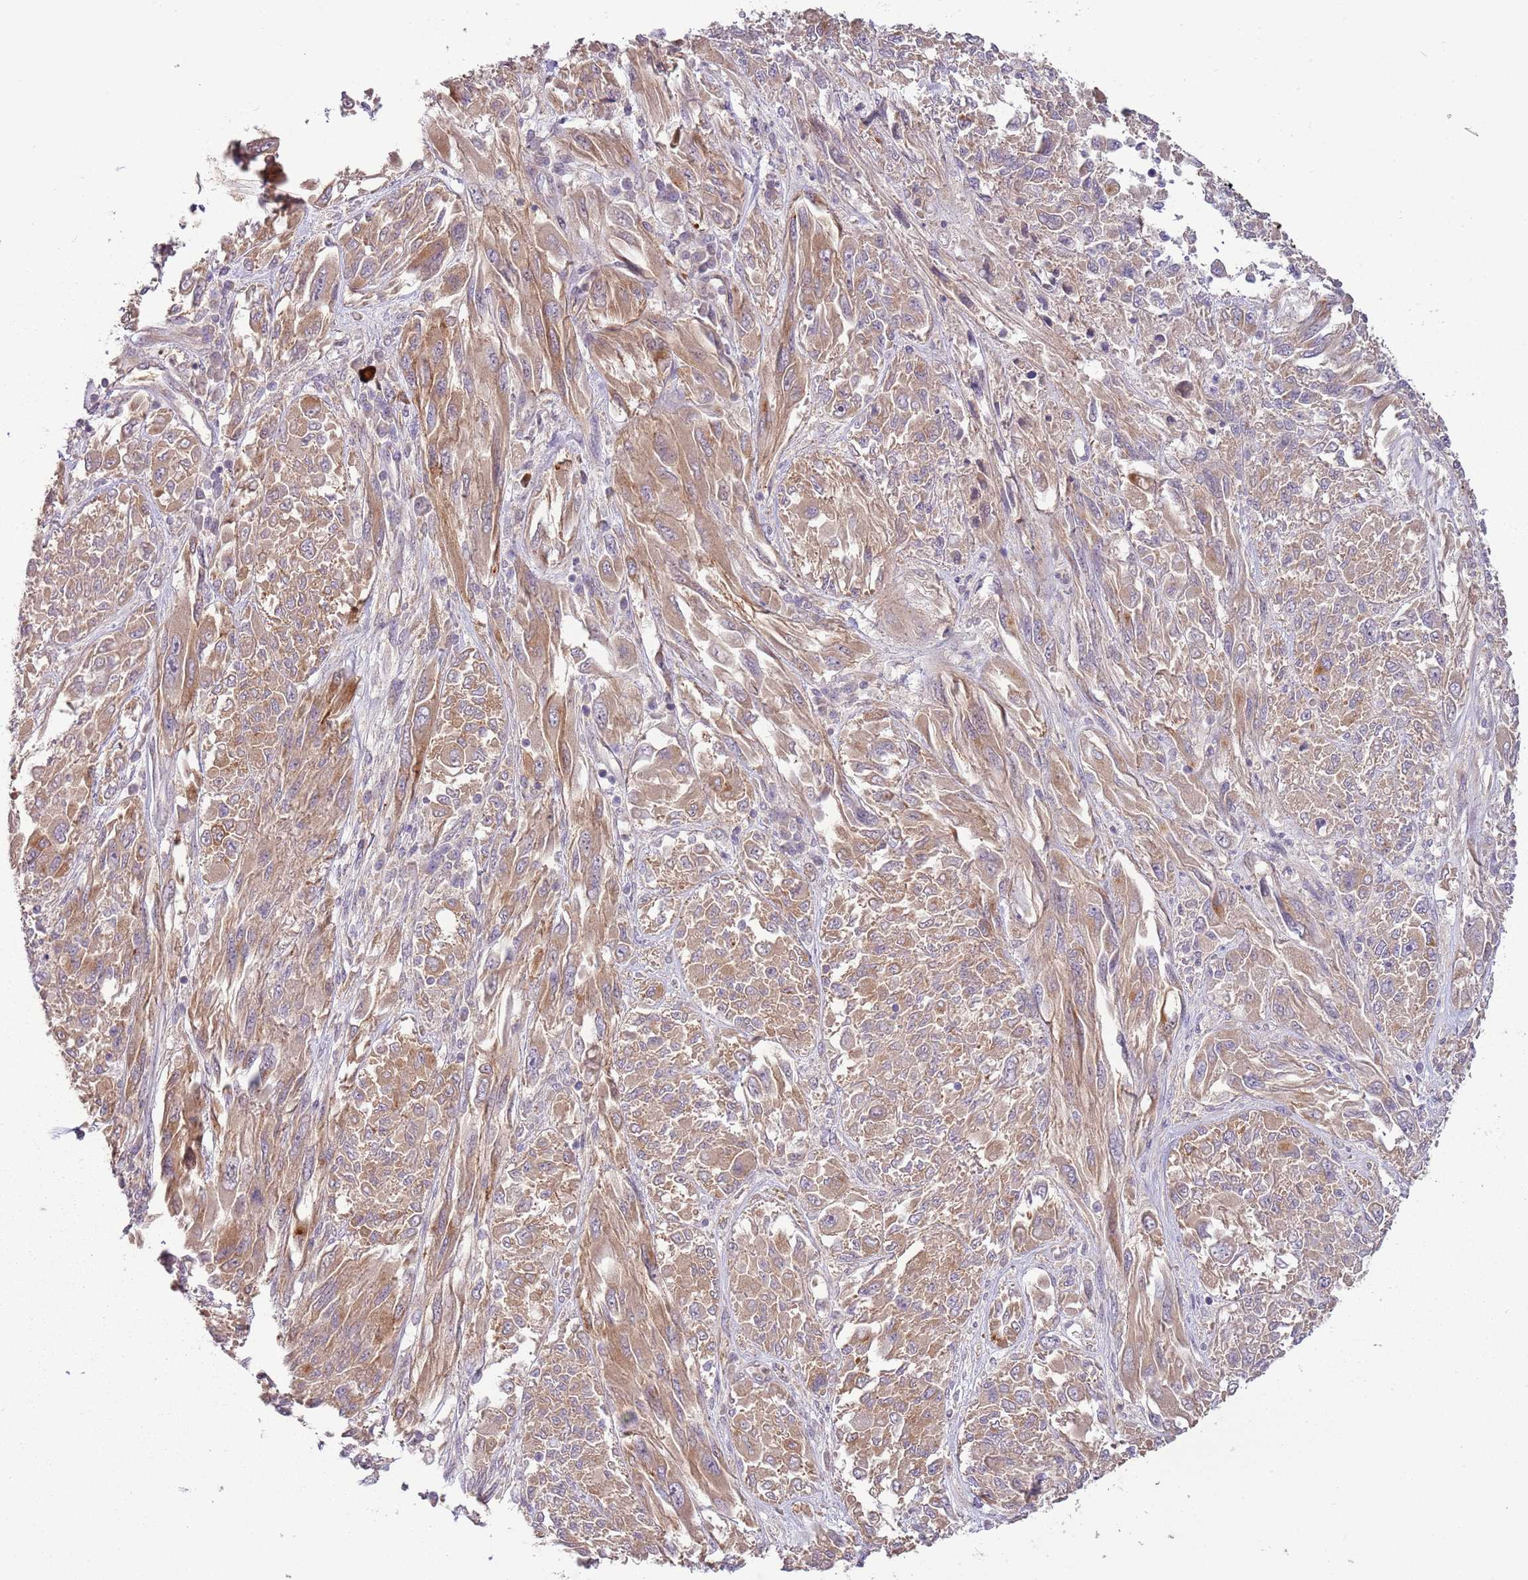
{"staining": {"intensity": "moderate", "quantity": ">75%", "location": "cytoplasmic/membranous"}, "tissue": "melanoma", "cell_type": "Tumor cells", "image_type": "cancer", "snomed": [{"axis": "morphology", "description": "Malignant melanoma, NOS"}, {"axis": "topography", "description": "Skin"}], "caption": "Brown immunohistochemical staining in malignant melanoma exhibits moderate cytoplasmic/membranous staining in approximately >75% of tumor cells.", "gene": "RNF128", "patient": {"sex": "female", "age": 91}}